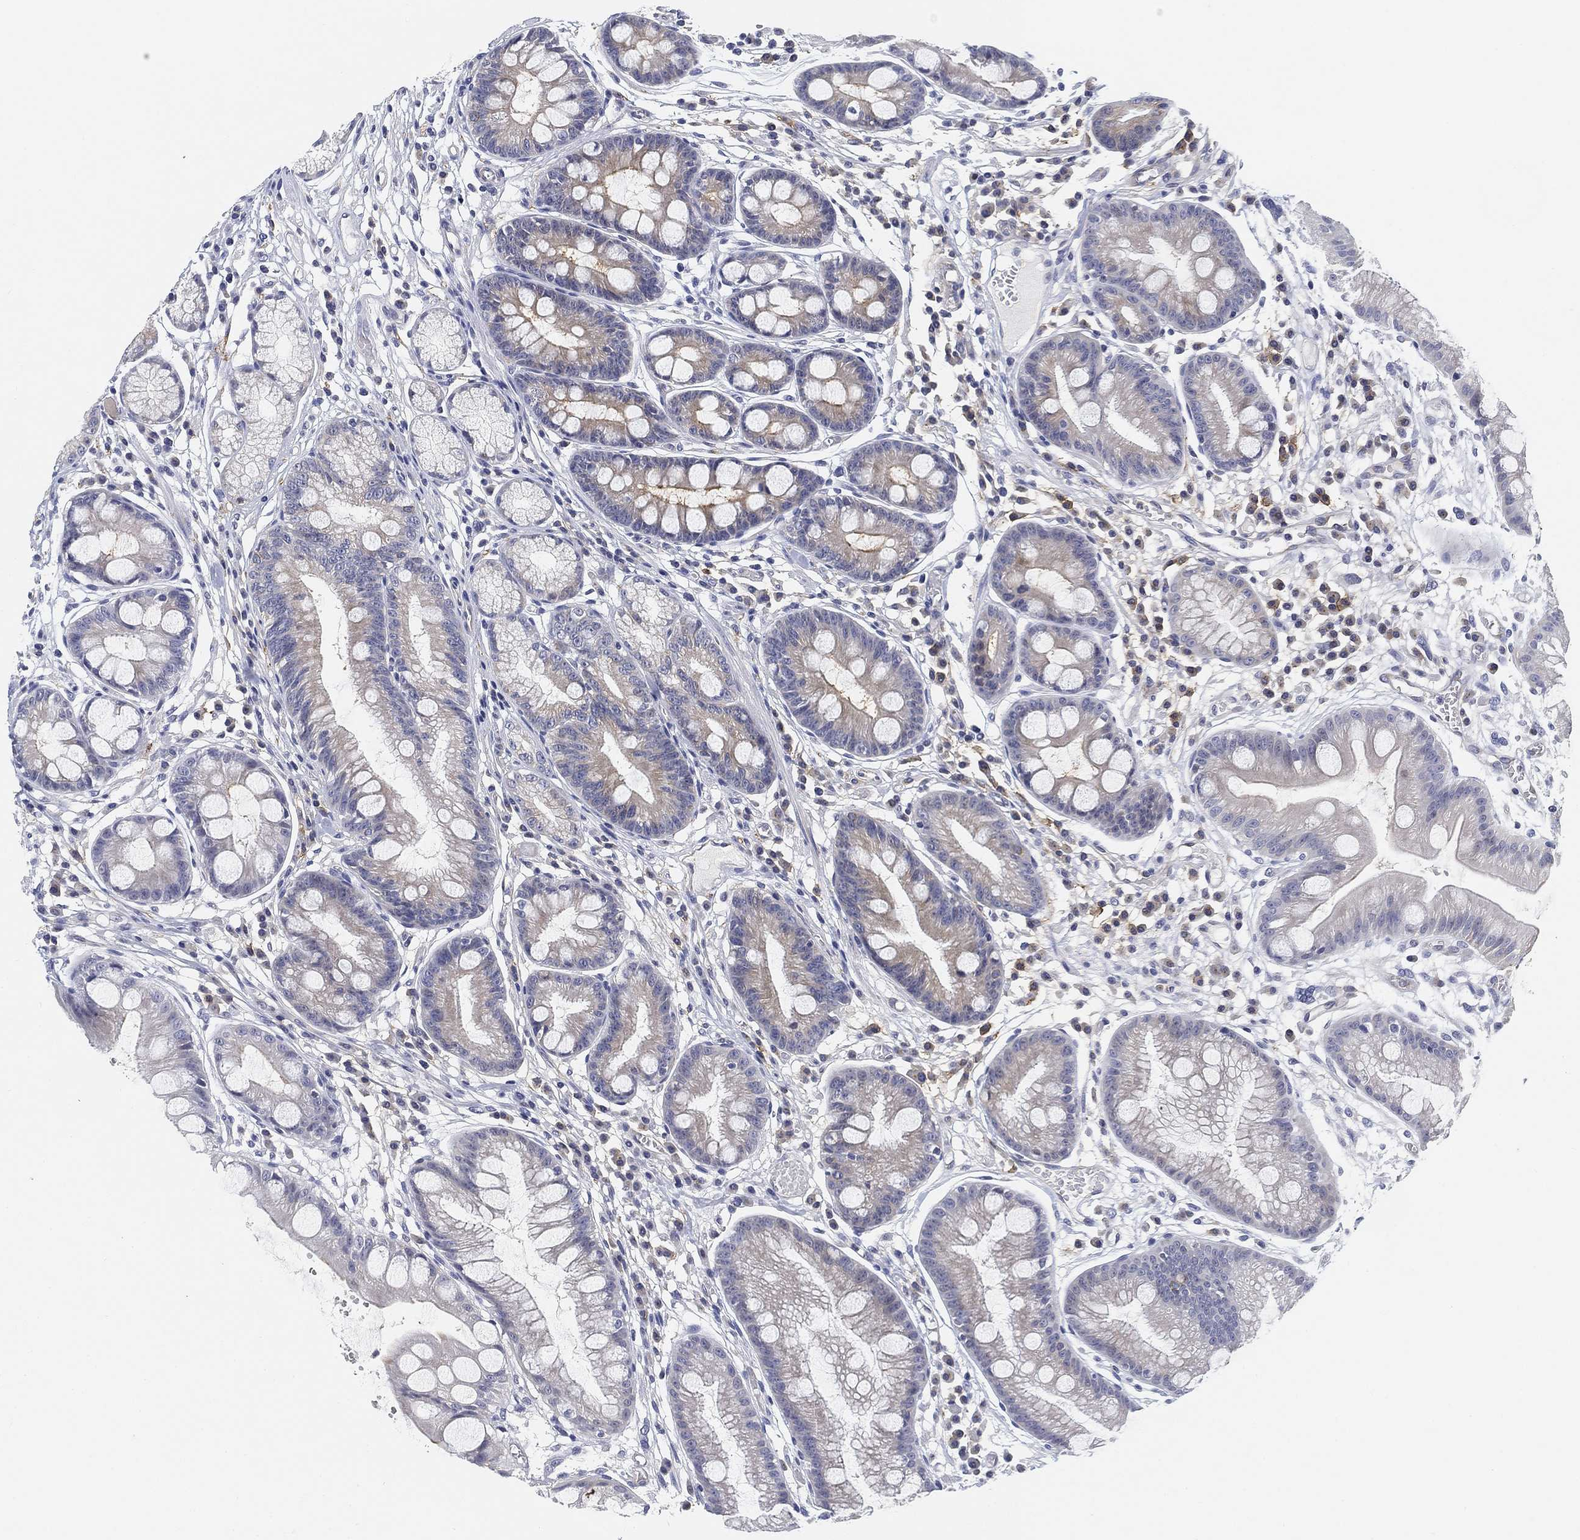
{"staining": {"intensity": "negative", "quantity": "none", "location": "none"}, "tissue": "stomach", "cell_type": "Glandular cells", "image_type": "normal", "snomed": [{"axis": "morphology", "description": "Normal tissue, NOS"}, {"axis": "morphology", "description": "Inflammation, NOS"}, {"axis": "topography", "description": "Stomach, lower"}], "caption": "Immunohistochemical staining of normal stomach shows no significant positivity in glandular cells. (Stains: DAB (3,3'-diaminobenzidine) immunohistochemistry with hematoxylin counter stain, Microscopy: brightfield microscopy at high magnification).", "gene": "SLC2A5", "patient": {"sex": "male", "age": 59}}